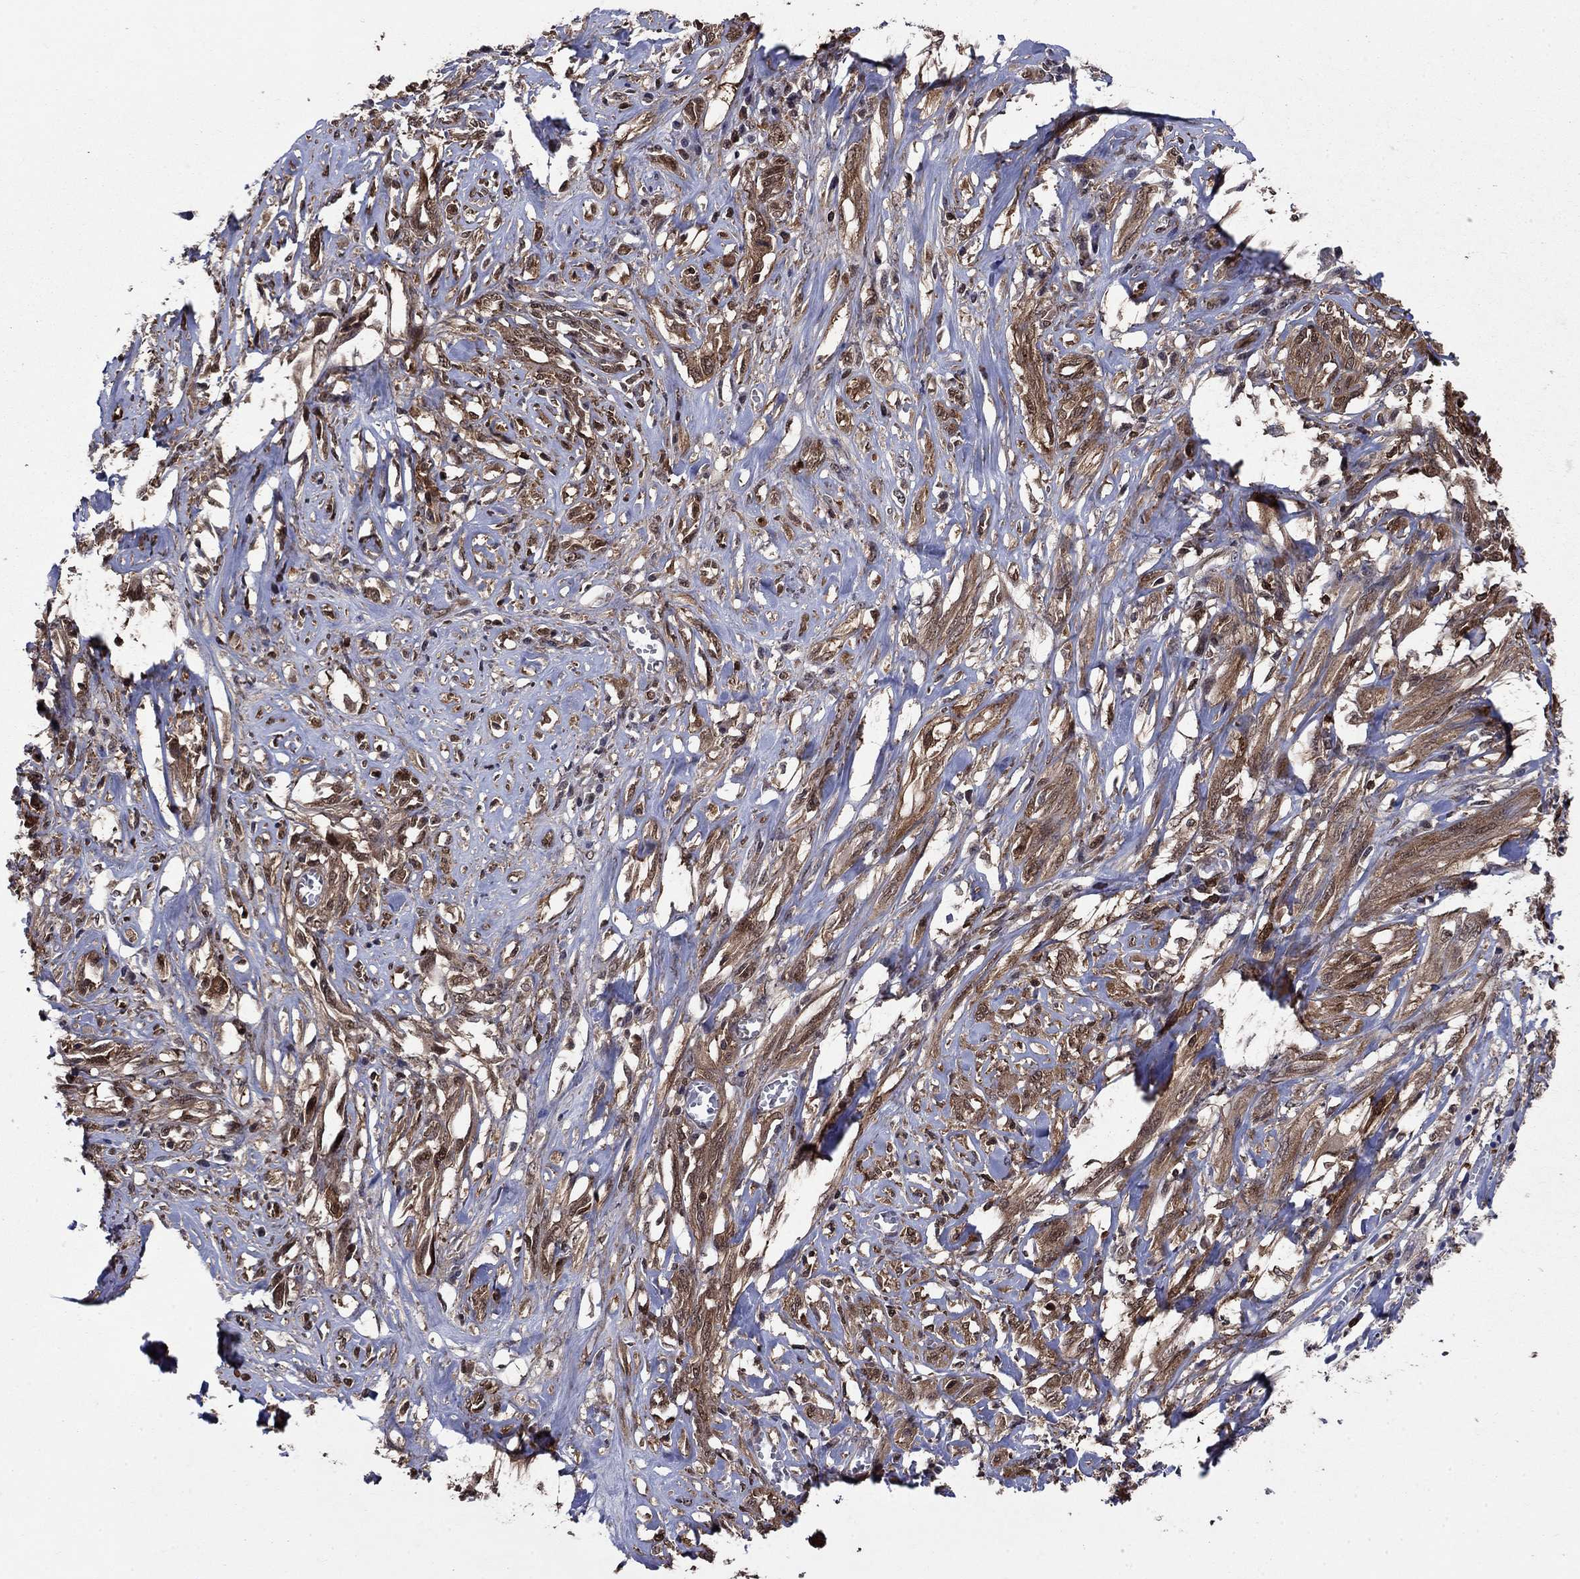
{"staining": {"intensity": "moderate", "quantity": ">75%", "location": "cytoplasmic/membranous"}, "tissue": "melanoma", "cell_type": "Tumor cells", "image_type": "cancer", "snomed": [{"axis": "morphology", "description": "Malignant melanoma, NOS"}, {"axis": "topography", "description": "Skin"}], "caption": "A micrograph of human malignant melanoma stained for a protein exhibits moderate cytoplasmic/membranous brown staining in tumor cells.", "gene": "CACYBP", "patient": {"sex": "female", "age": 91}}